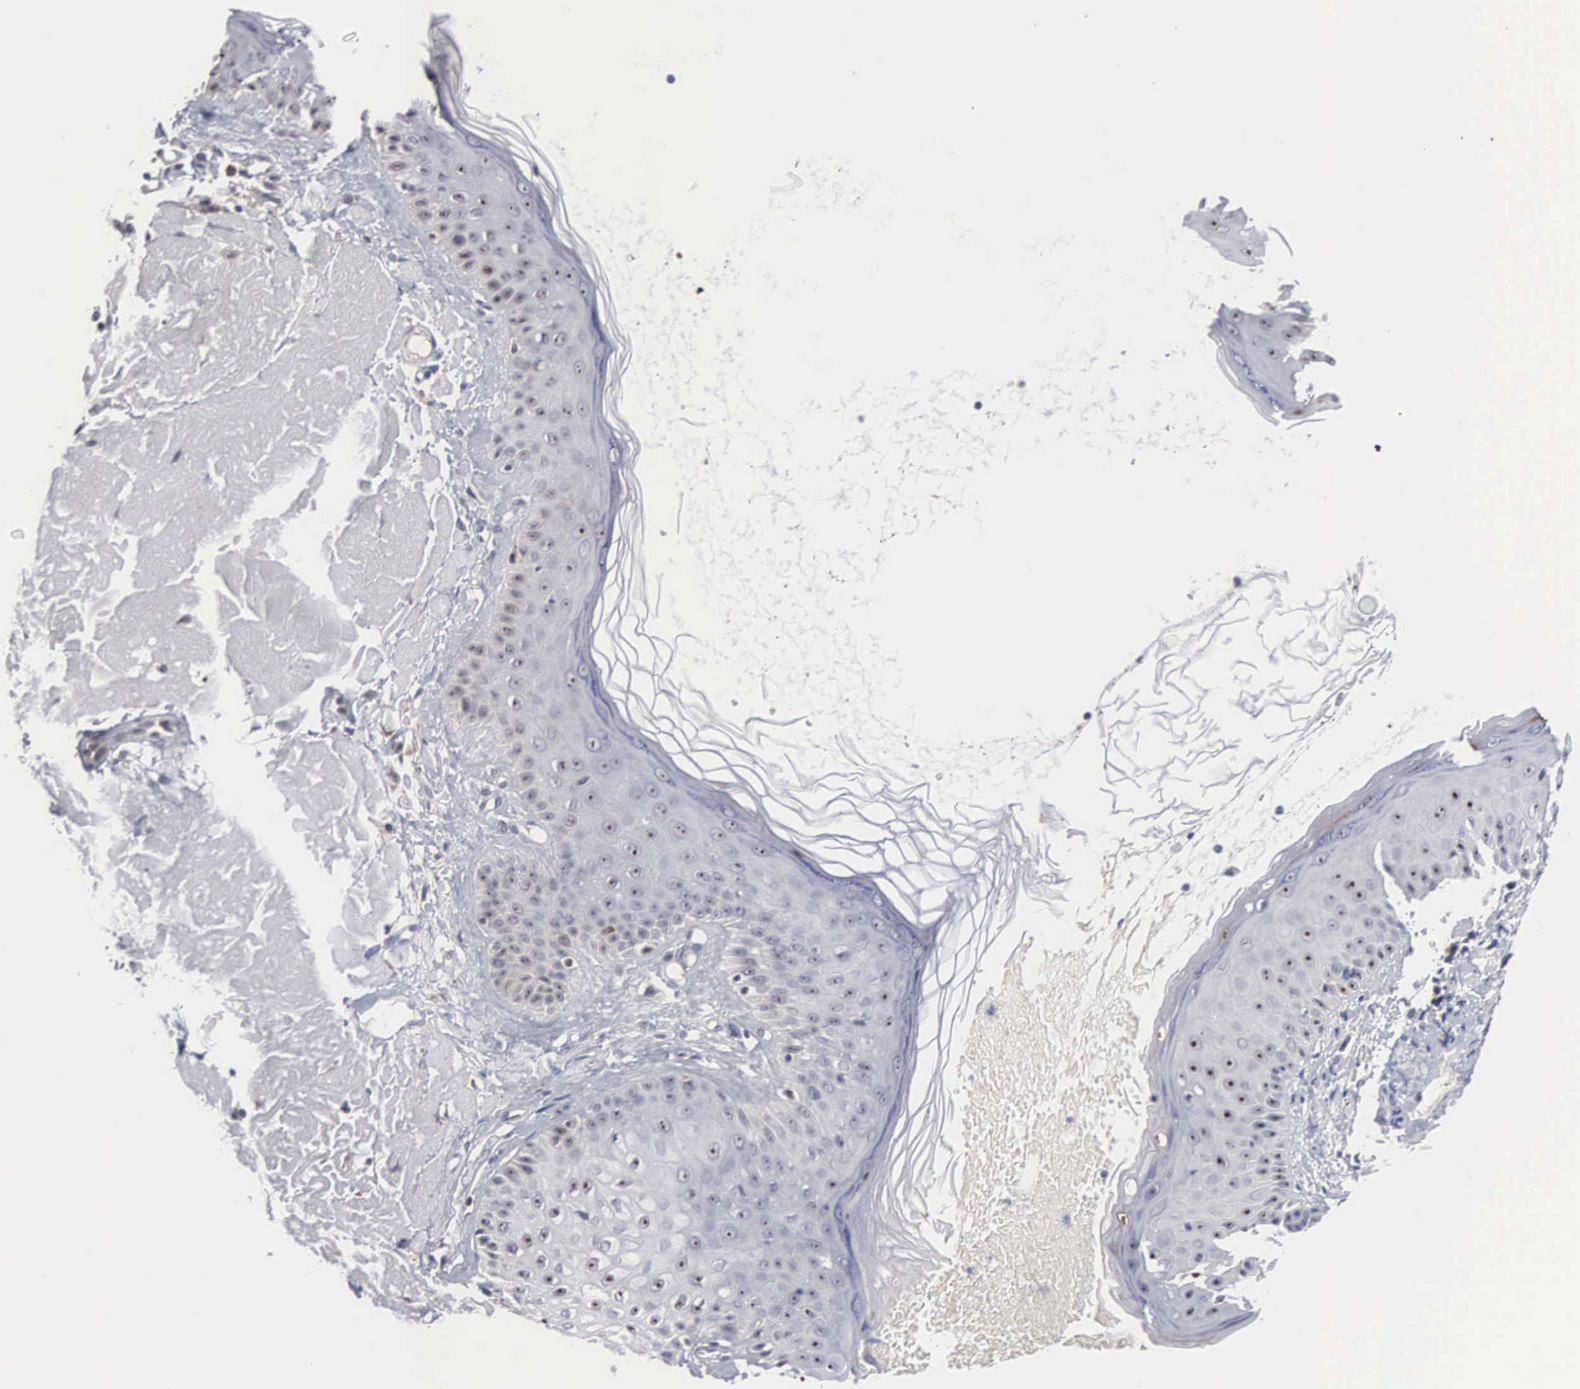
{"staining": {"intensity": "negative", "quantity": "none", "location": "none"}, "tissue": "skin cancer", "cell_type": "Tumor cells", "image_type": "cancer", "snomed": [{"axis": "morphology", "description": "Squamous cell carcinoma, NOS"}, {"axis": "topography", "description": "Skin"}], "caption": "Skin cancer (squamous cell carcinoma) was stained to show a protein in brown. There is no significant expression in tumor cells.", "gene": "ACOT4", "patient": {"sex": "female", "age": 89}}